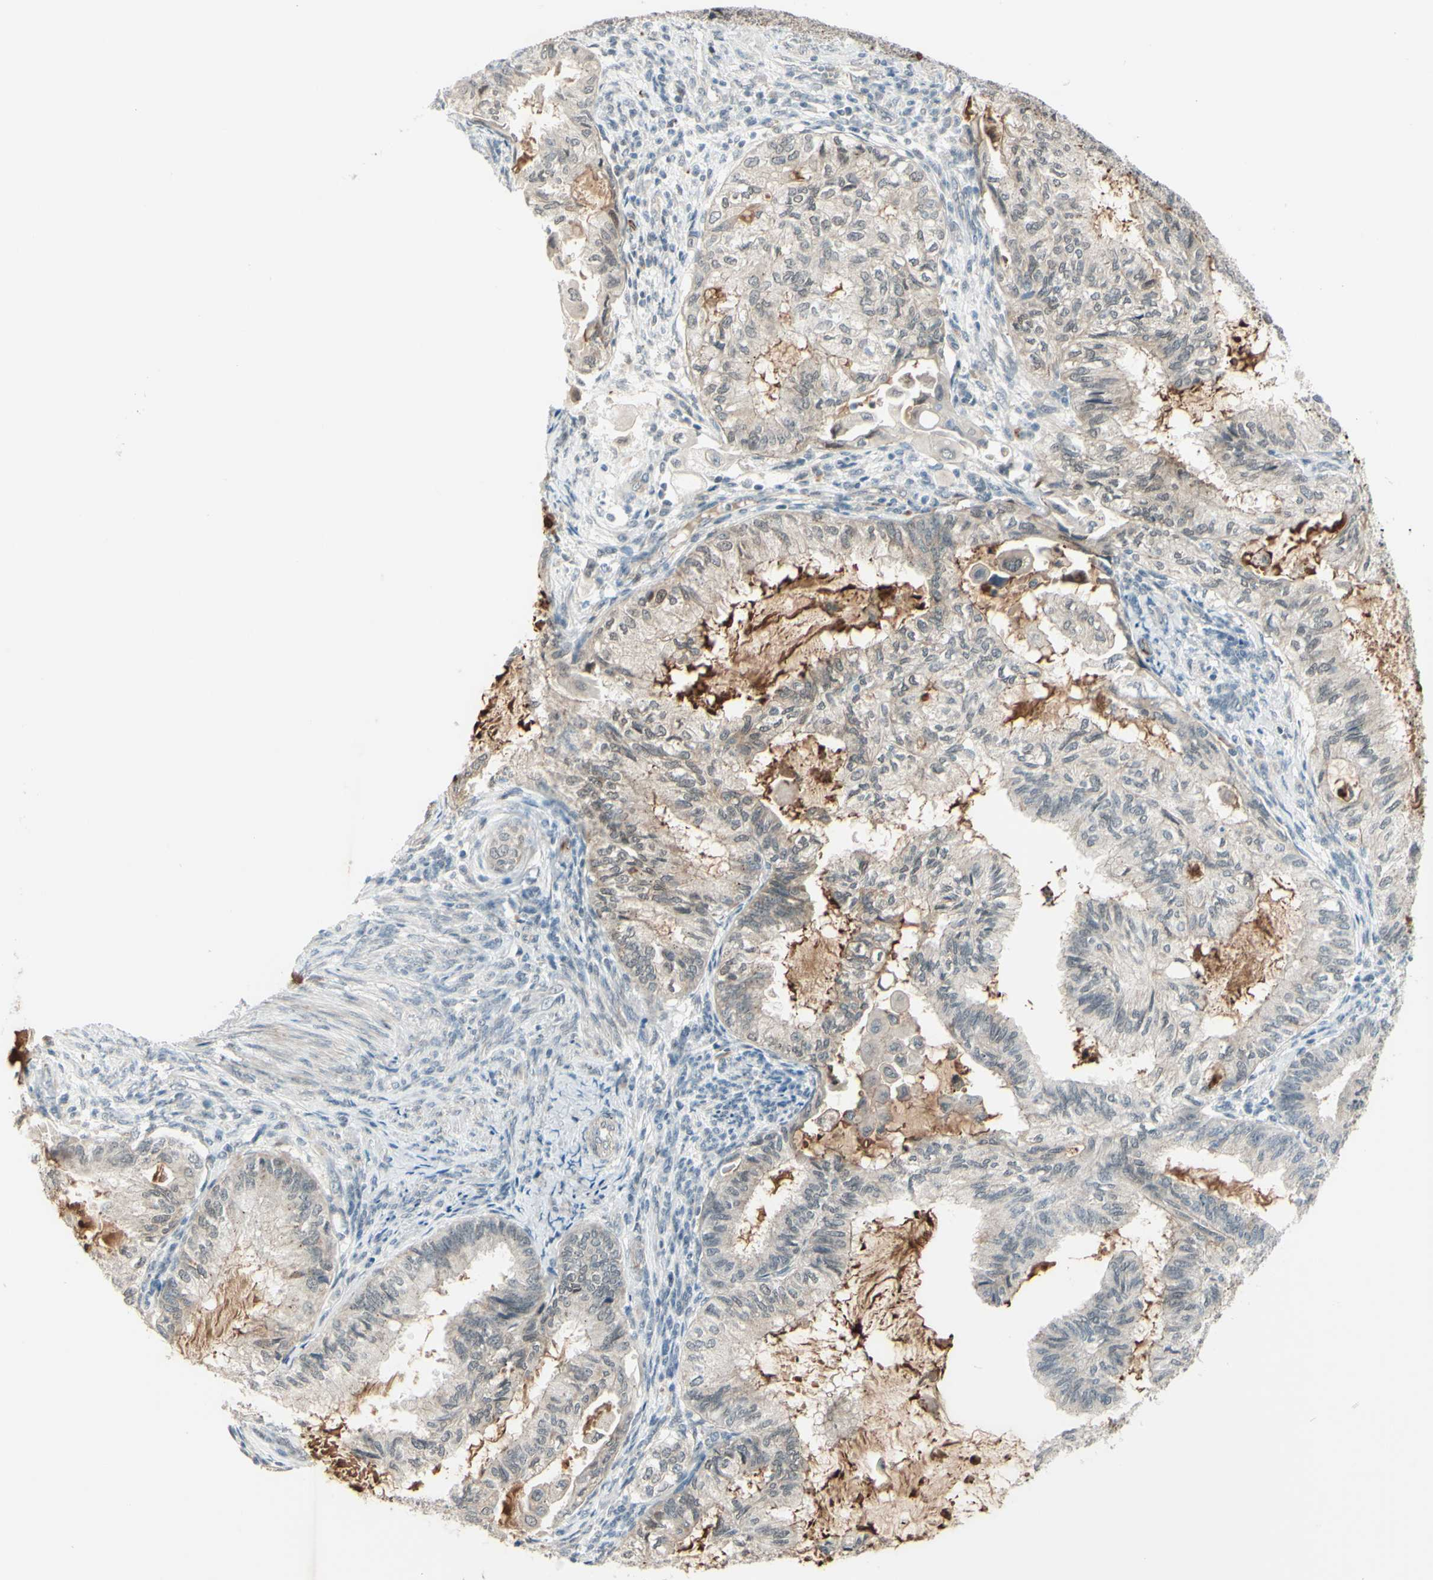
{"staining": {"intensity": "negative", "quantity": "none", "location": "none"}, "tissue": "cervical cancer", "cell_type": "Tumor cells", "image_type": "cancer", "snomed": [{"axis": "morphology", "description": "Normal tissue, NOS"}, {"axis": "morphology", "description": "Adenocarcinoma, NOS"}, {"axis": "topography", "description": "Cervix"}, {"axis": "topography", "description": "Endometrium"}], "caption": "An image of cervical adenocarcinoma stained for a protein demonstrates no brown staining in tumor cells. The staining was performed using DAB (3,3'-diaminobenzidine) to visualize the protein expression in brown, while the nuclei were stained in blue with hematoxylin (Magnification: 20x).", "gene": "FGFR2", "patient": {"sex": "female", "age": 86}}